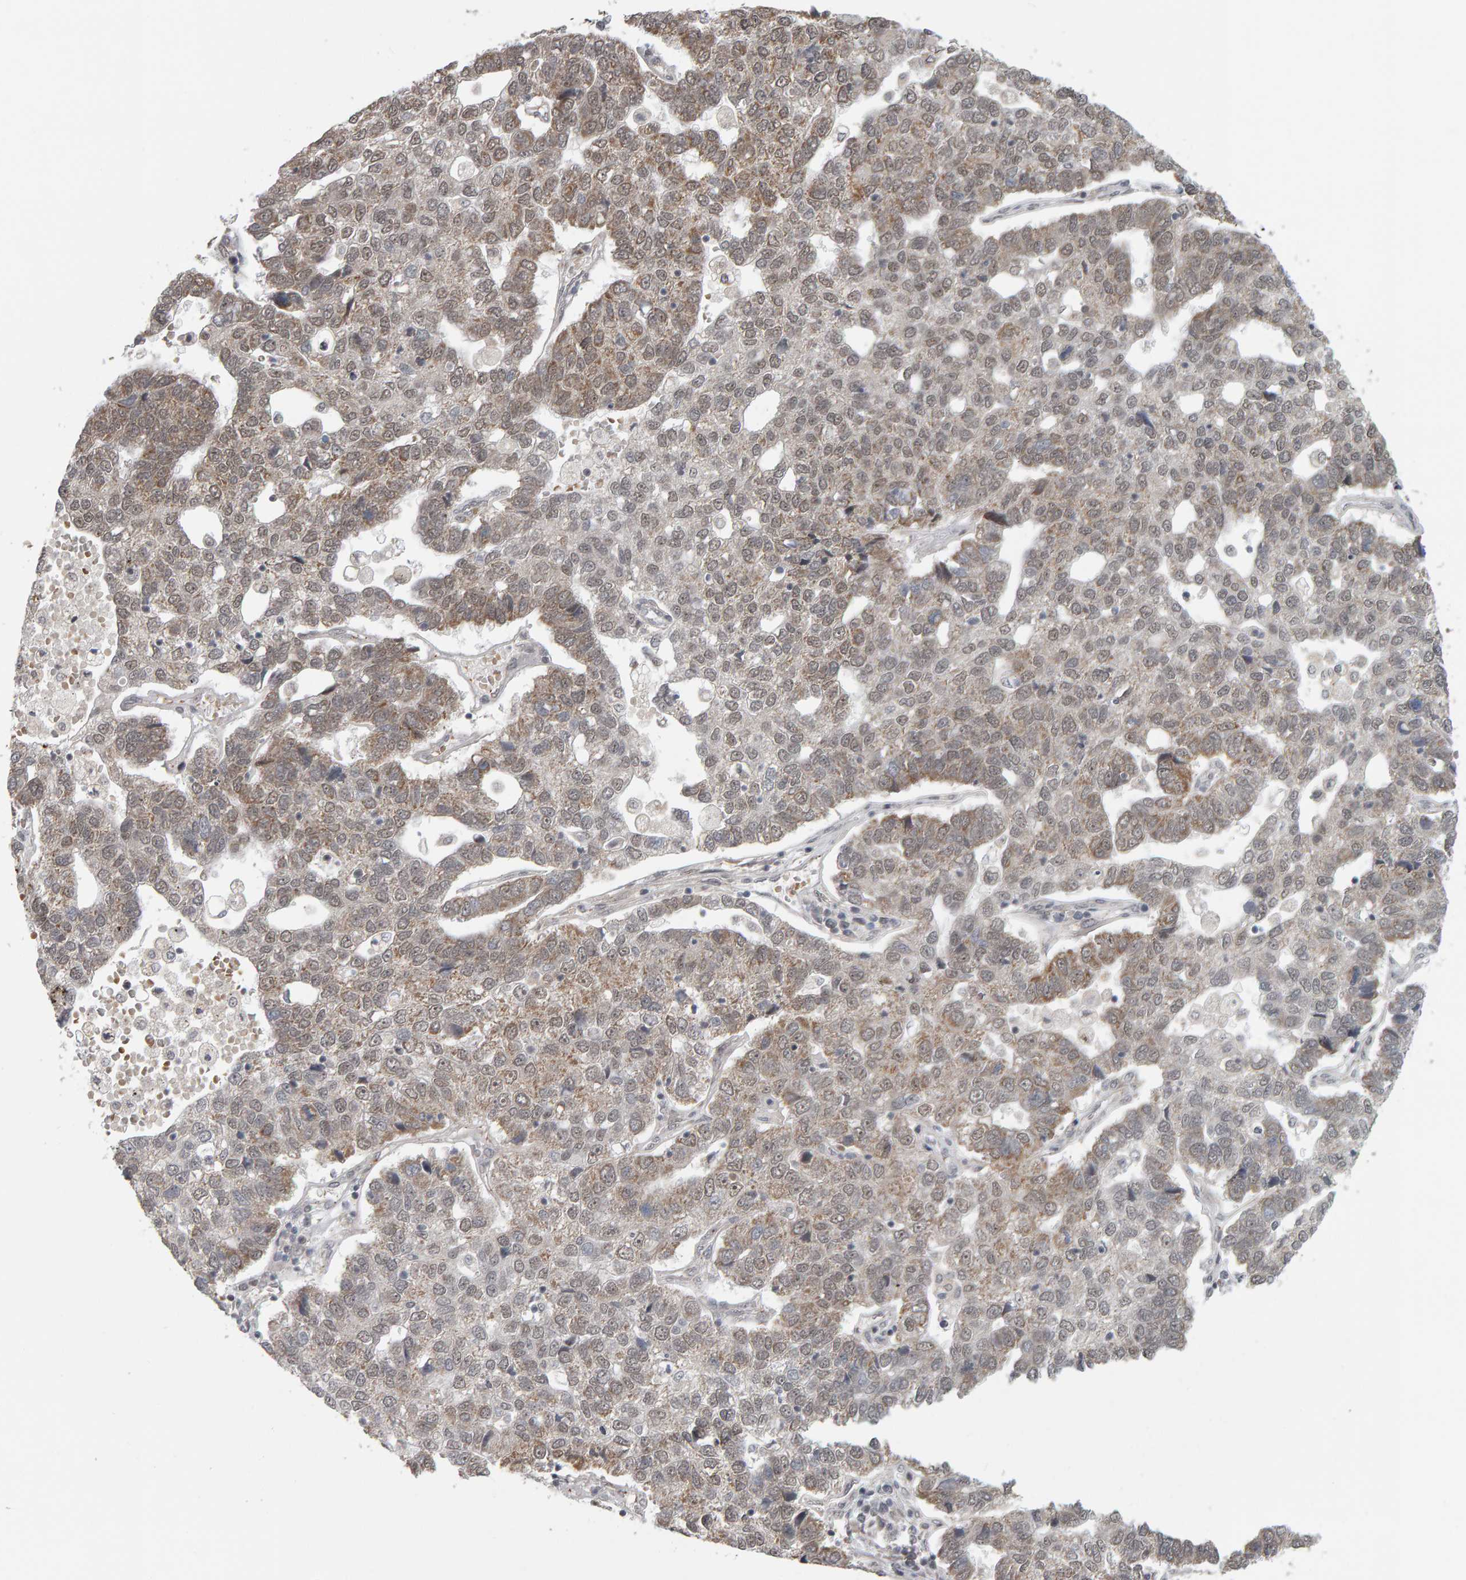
{"staining": {"intensity": "weak", "quantity": ">75%", "location": "cytoplasmic/membranous,nuclear"}, "tissue": "pancreatic cancer", "cell_type": "Tumor cells", "image_type": "cancer", "snomed": [{"axis": "morphology", "description": "Adenocarcinoma, NOS"}, {"axis": "topography", "description": "Pancreas"}], "caption": "Protein staining of pancreatic adenocarcinoma tissue displays weak cytoplasmic/membranous and nuclear positivity in about >75% of tumor cells.", "gene": "DAP3", "patient": {"sex": "female", "age": 61}}